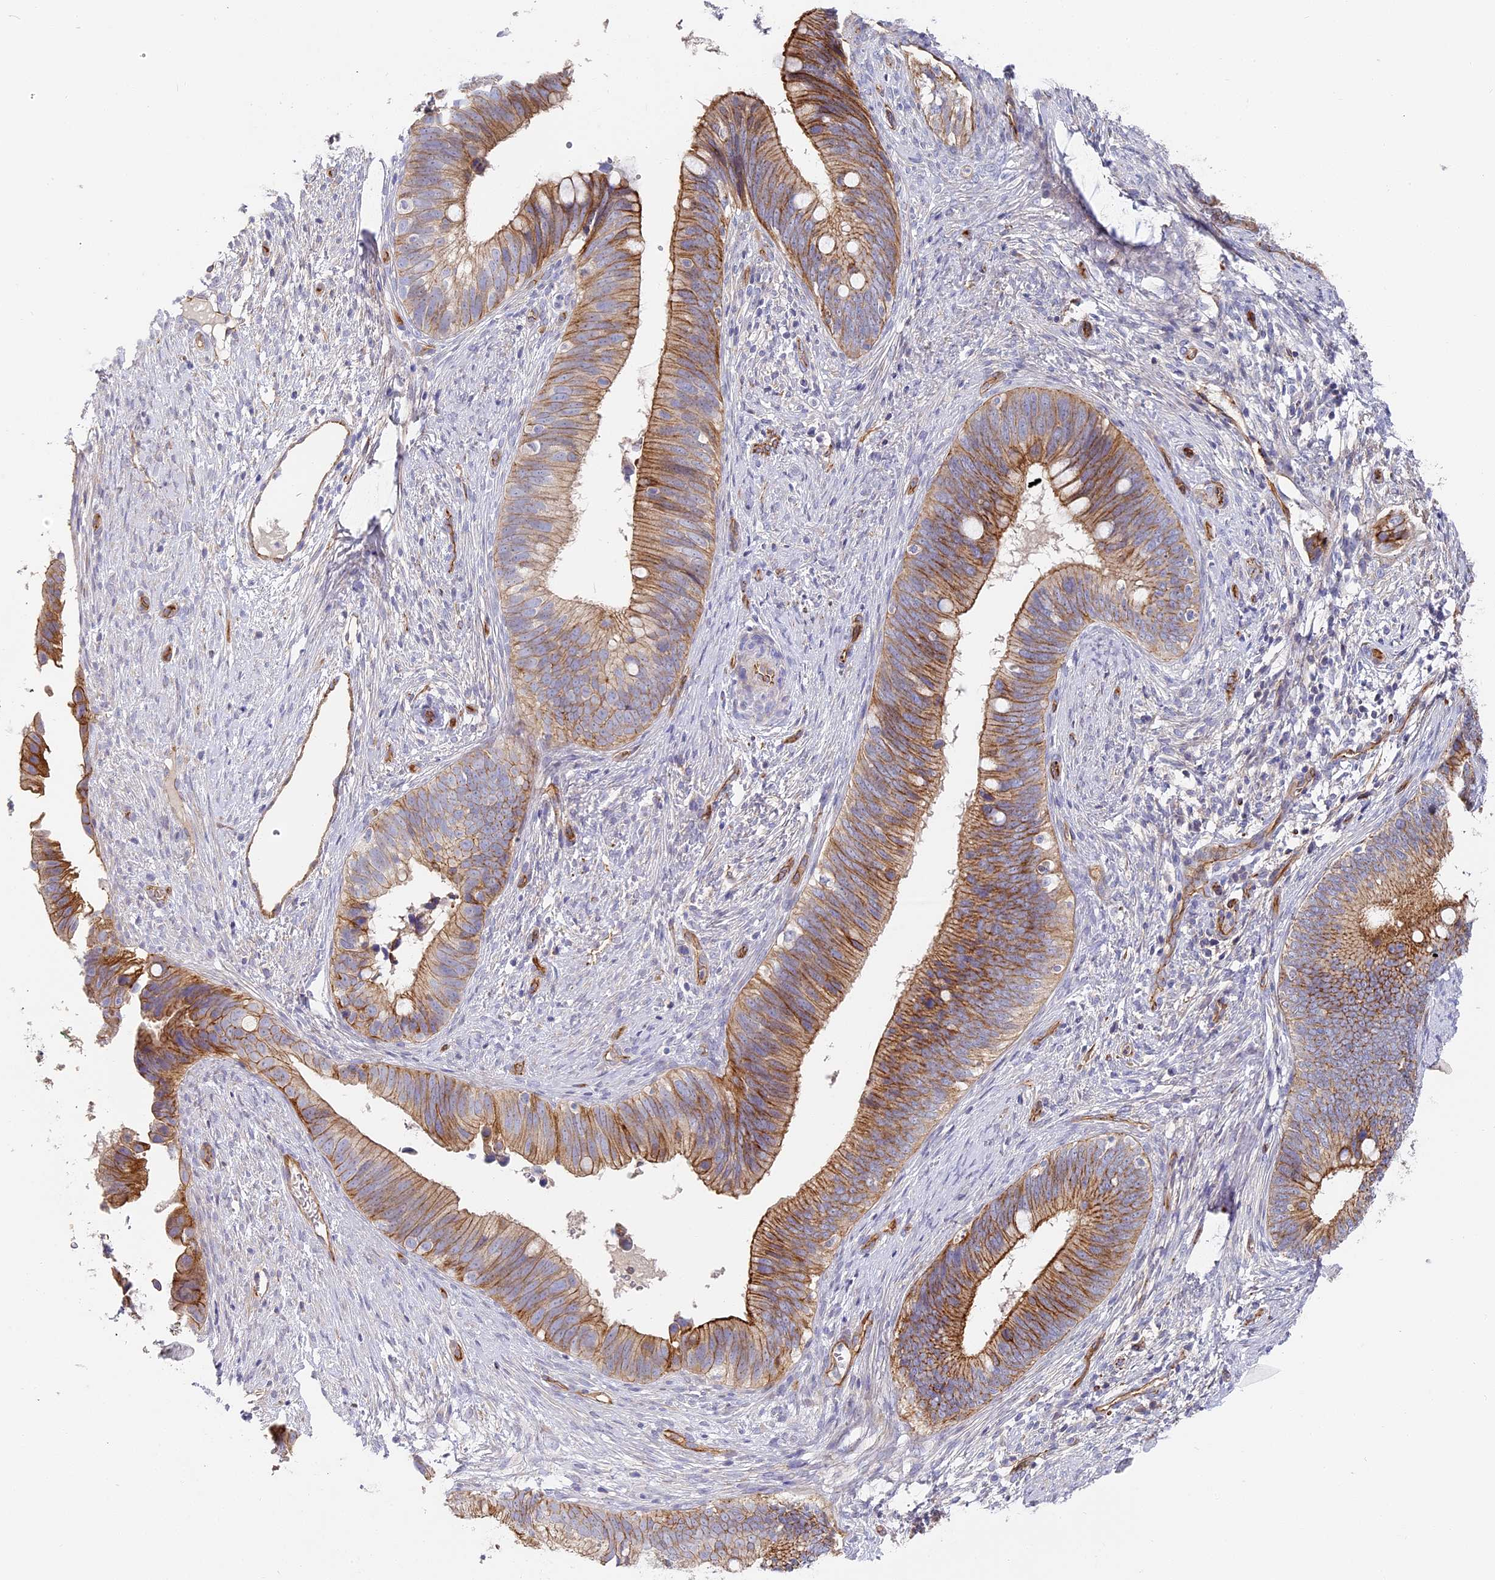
{"staining": {"intensity": "moderate", "quantity": ">75%", "location": "cytoplasmic/membranous"}, "tissue": "cervical cancer", "cell_type": "Tumor cells", "image_type": "cancer", "snomed": [{"axis": "morphology", "description": "Adenocarcinoma, NOS"}, {"axis": "topography", "description": "Cervix"}], "caption": "There is medium levels of moderate cytoplasmic/membranous positivity in tumor cells of adenocarcinoma (cervical), as demonstrated by immunohistochemical staining (brown color).", "gene": "CCDC30", "patient": {"sex": "female", "age": 42}}